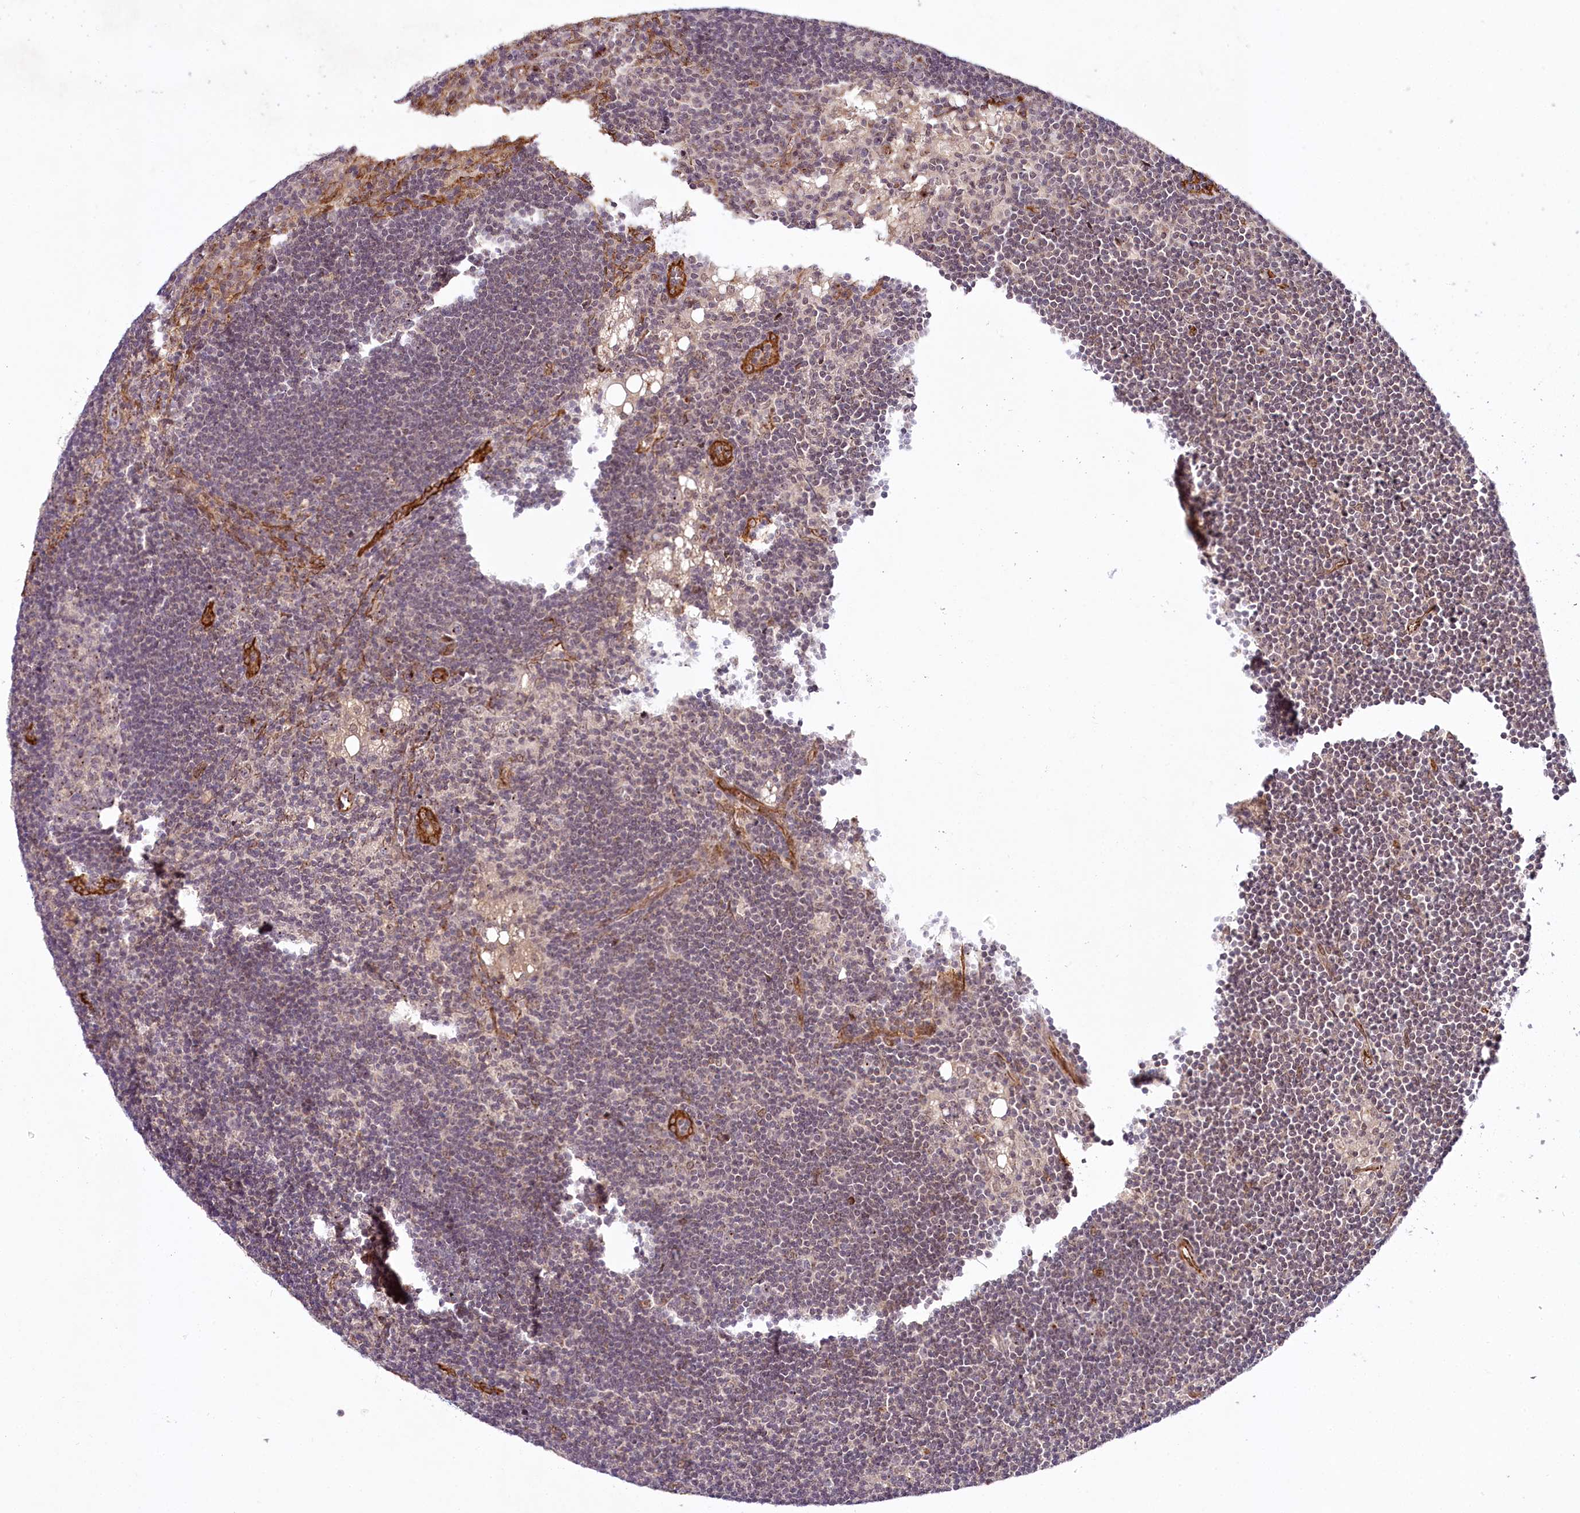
{"staining": {"intensity": "weak", "quantity": "<25%", "location": "nuclear"}, "tissue": "lymph node", "cell_type": "Germinal center cells", "image_type": "normal", "snomed": [{"axis": "morphology", "description": "Normal tissue, NOS"}, {"axis": "topography", "description": "Lymph node"}], "caption": "Immunohistochemistry (IHC) photomicrograph of normal lymph node: lymph node stained with DAB (3,3'-diaminobenzidine) reveals no significant protein positivity in germinal center cells.", "gene": "ALKBH8", "patient": {"sex": "male", "age": 24}}